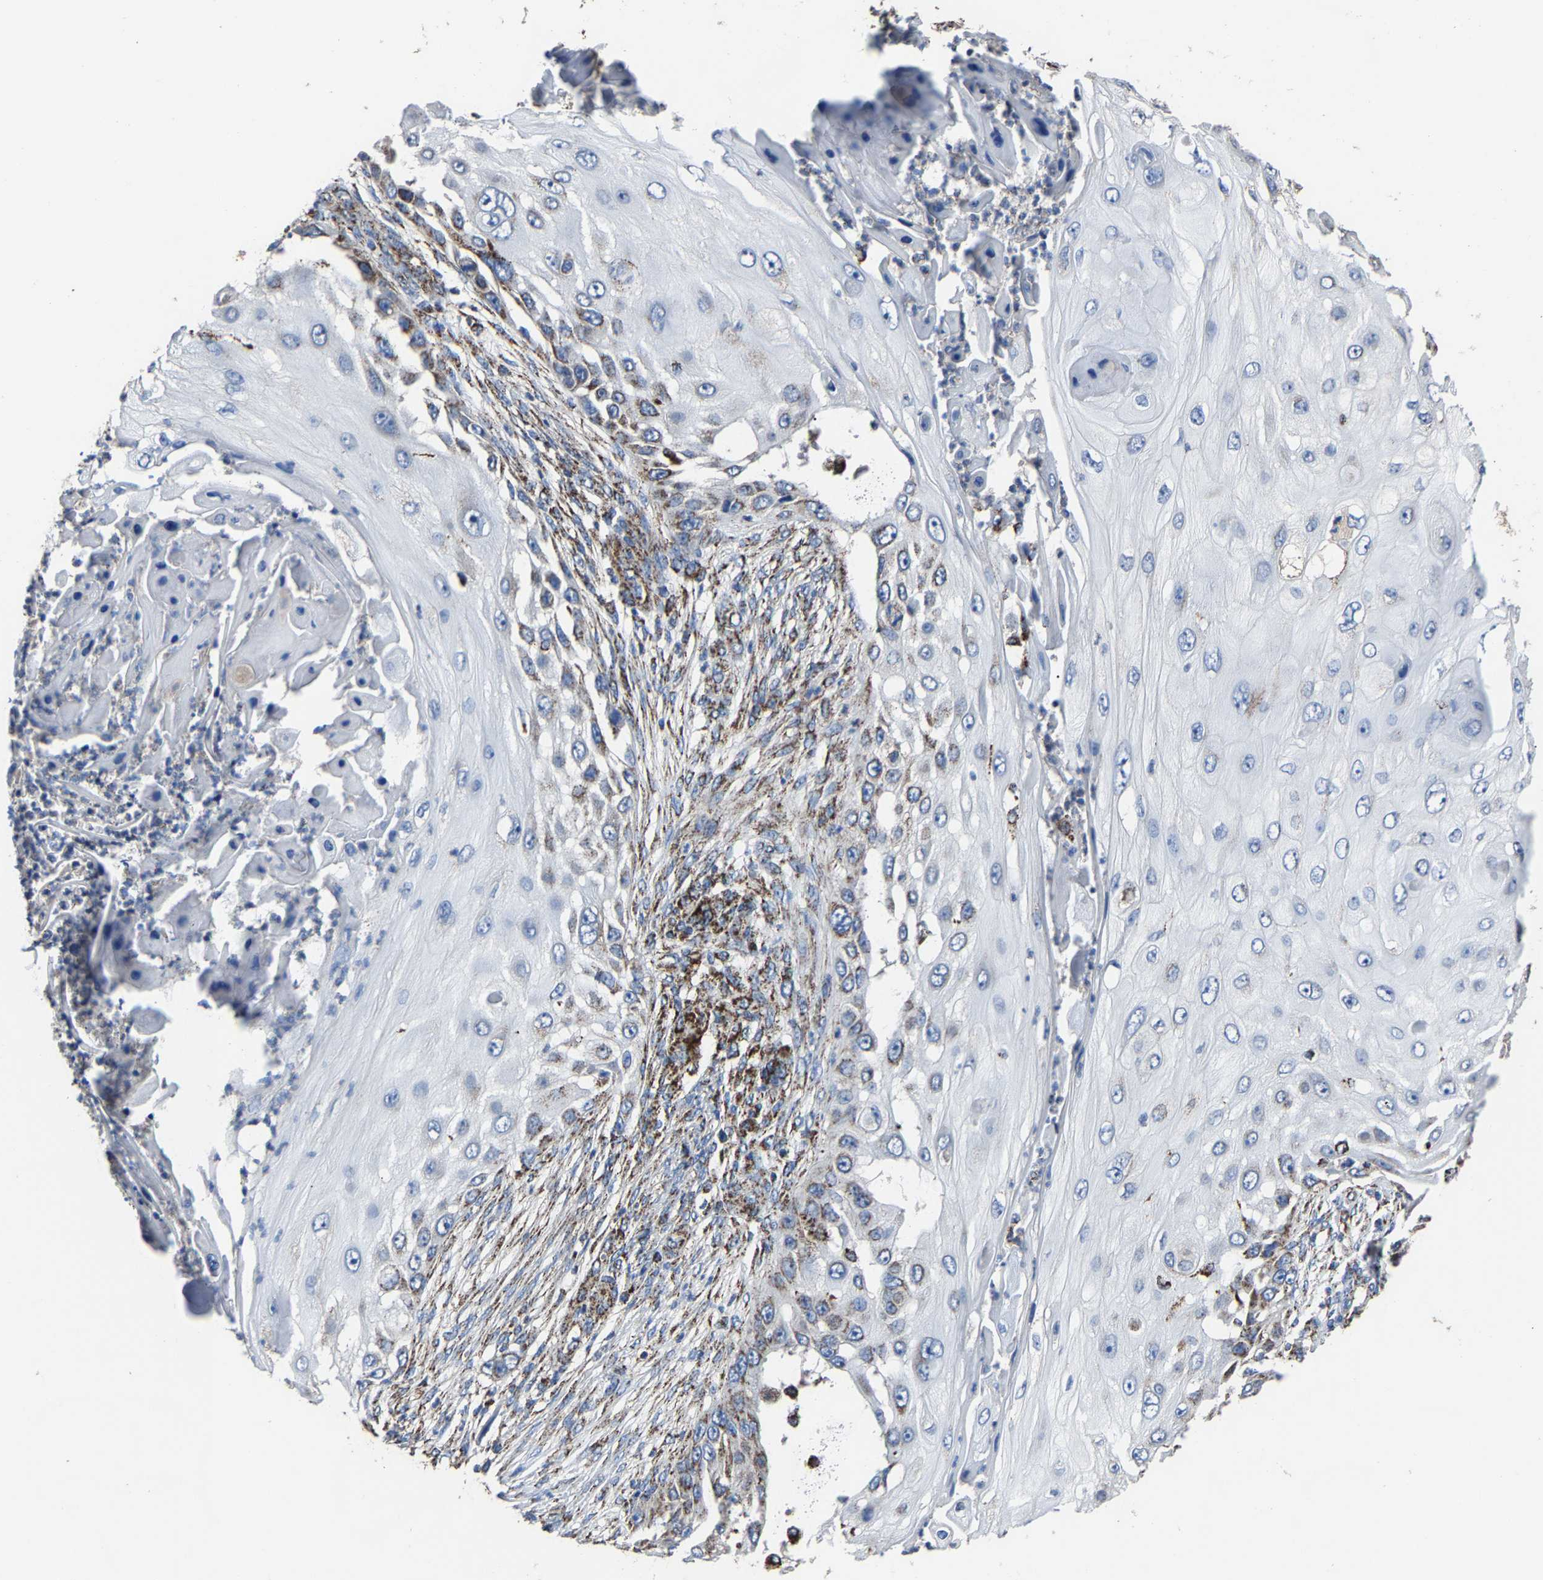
{"staining": {"intensity": "moderate", "quantity": "<25%", "location": "cytoplasmic/membranous"}, "tissue": "skin cancer", "cell_type": "Tumor cells", "image_type": "cancer", "snomed": [{"axis": "morphology", "description": "Squamous cell carcinoma, NOS"}, {"axis": "topography", "description": "Skin"}], "caption": "Squamous cell carcinoma (skin) stained for a protein exhibits moderate cytoplasmic/membranous positivity in tumor cells.", "gene": "NDUFV3", "patient": {"sex": "female", "age": 44}}